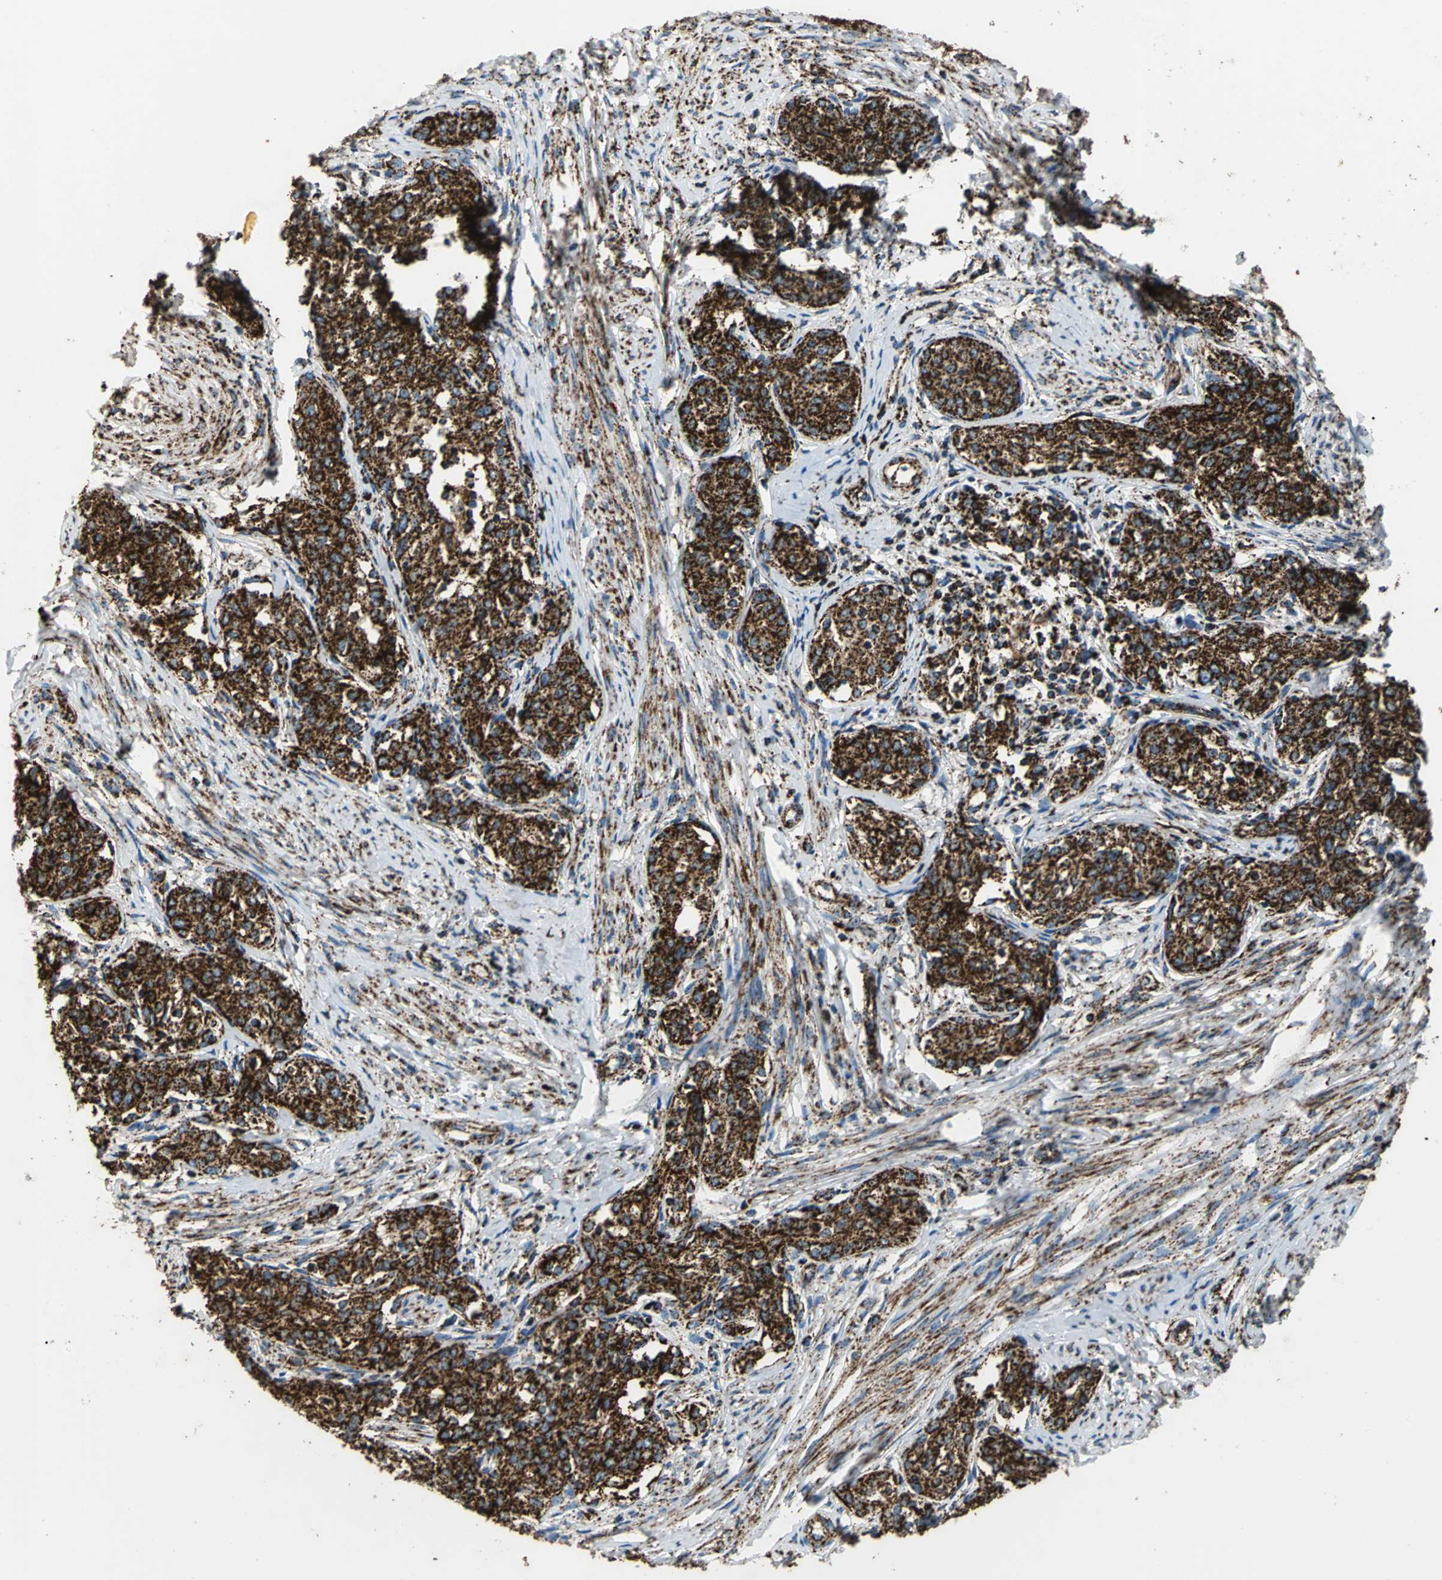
{"staining": {"intensity": "strong", "quantity": ">75%", "location": "cytoplasmic/membranous"}, "tissue": "cervical cancer", "cell_type": "Tumor cells", "image_type": "cancer", "snomed": [{"axis": "morphology", "description": "Squamous cell carcinoma, NOS"}, {"axis": "morphology", "description": "Adenocarcinoma, NOS"}, {"axis": "topography", "description": "Cervix"}], "caption": "There is high levels of strong cytoplasmic/membranous expression in tumor cells of adenocarcinoma (cervical), as demonstrated by immunohistochemical staining (brown color).", "gene": "ECH1", "patient": {"sex": "female", "age": 52}}